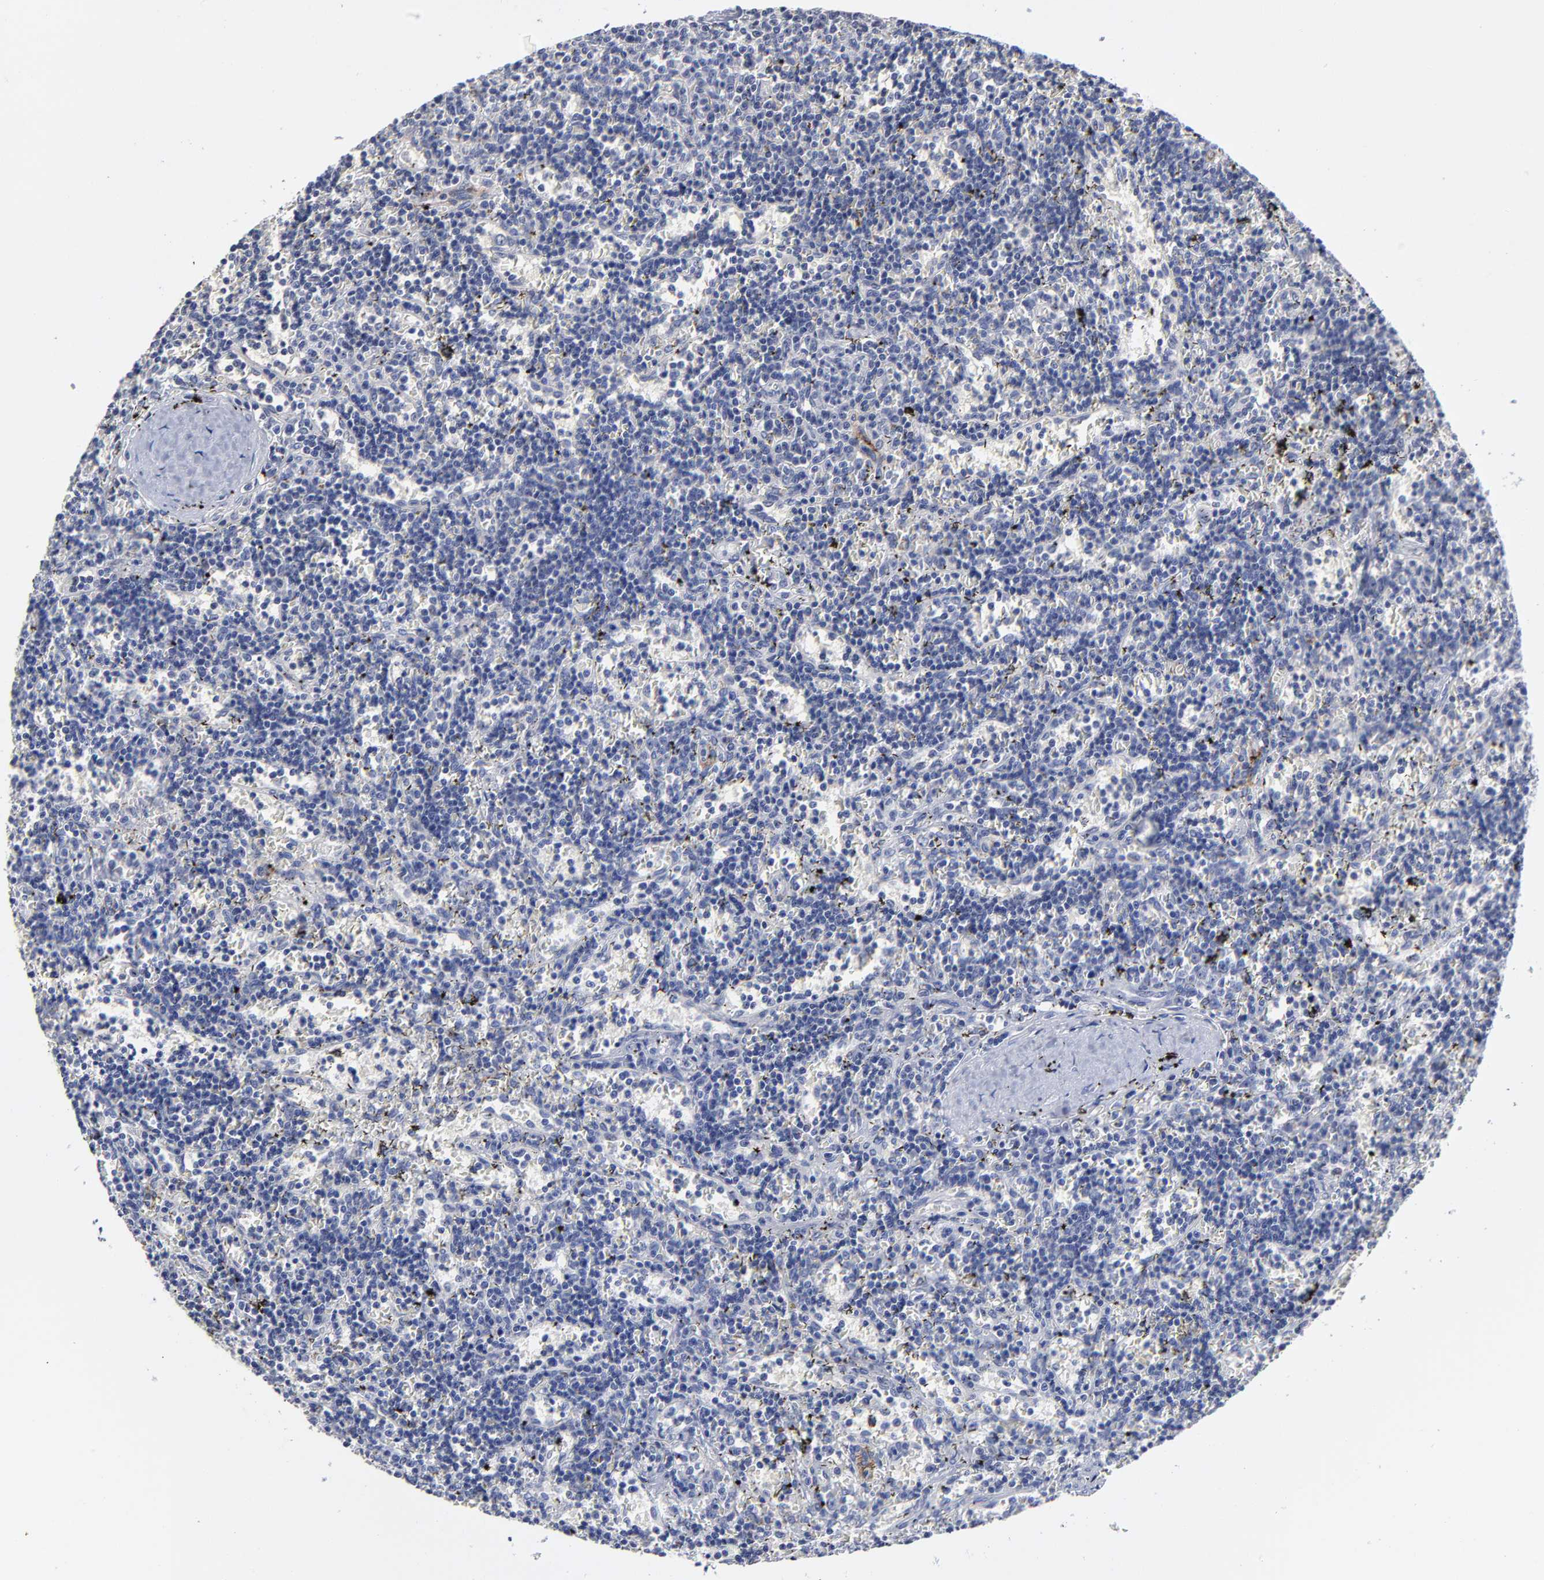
{"staining": {"intensity": "negative", "quantity": "none", "location": "none"}, "tissue": "lymphoma", "cell_type": "Tumor cells", "image_type": "cancer", "snomed": [{"axis": "morphology", "description": "Malignant lymphoma, non-Hodgkin's type, Low grade"}, {"axis": "topography", "description": "Spleen"}], "caption": "The histopathology image displays no staining of tumor cells in malignant lymphoma, non-Hodgkin's type (low-grade).", "gene": "CXADR", "patient": {"sex": "male", "age": 60}}